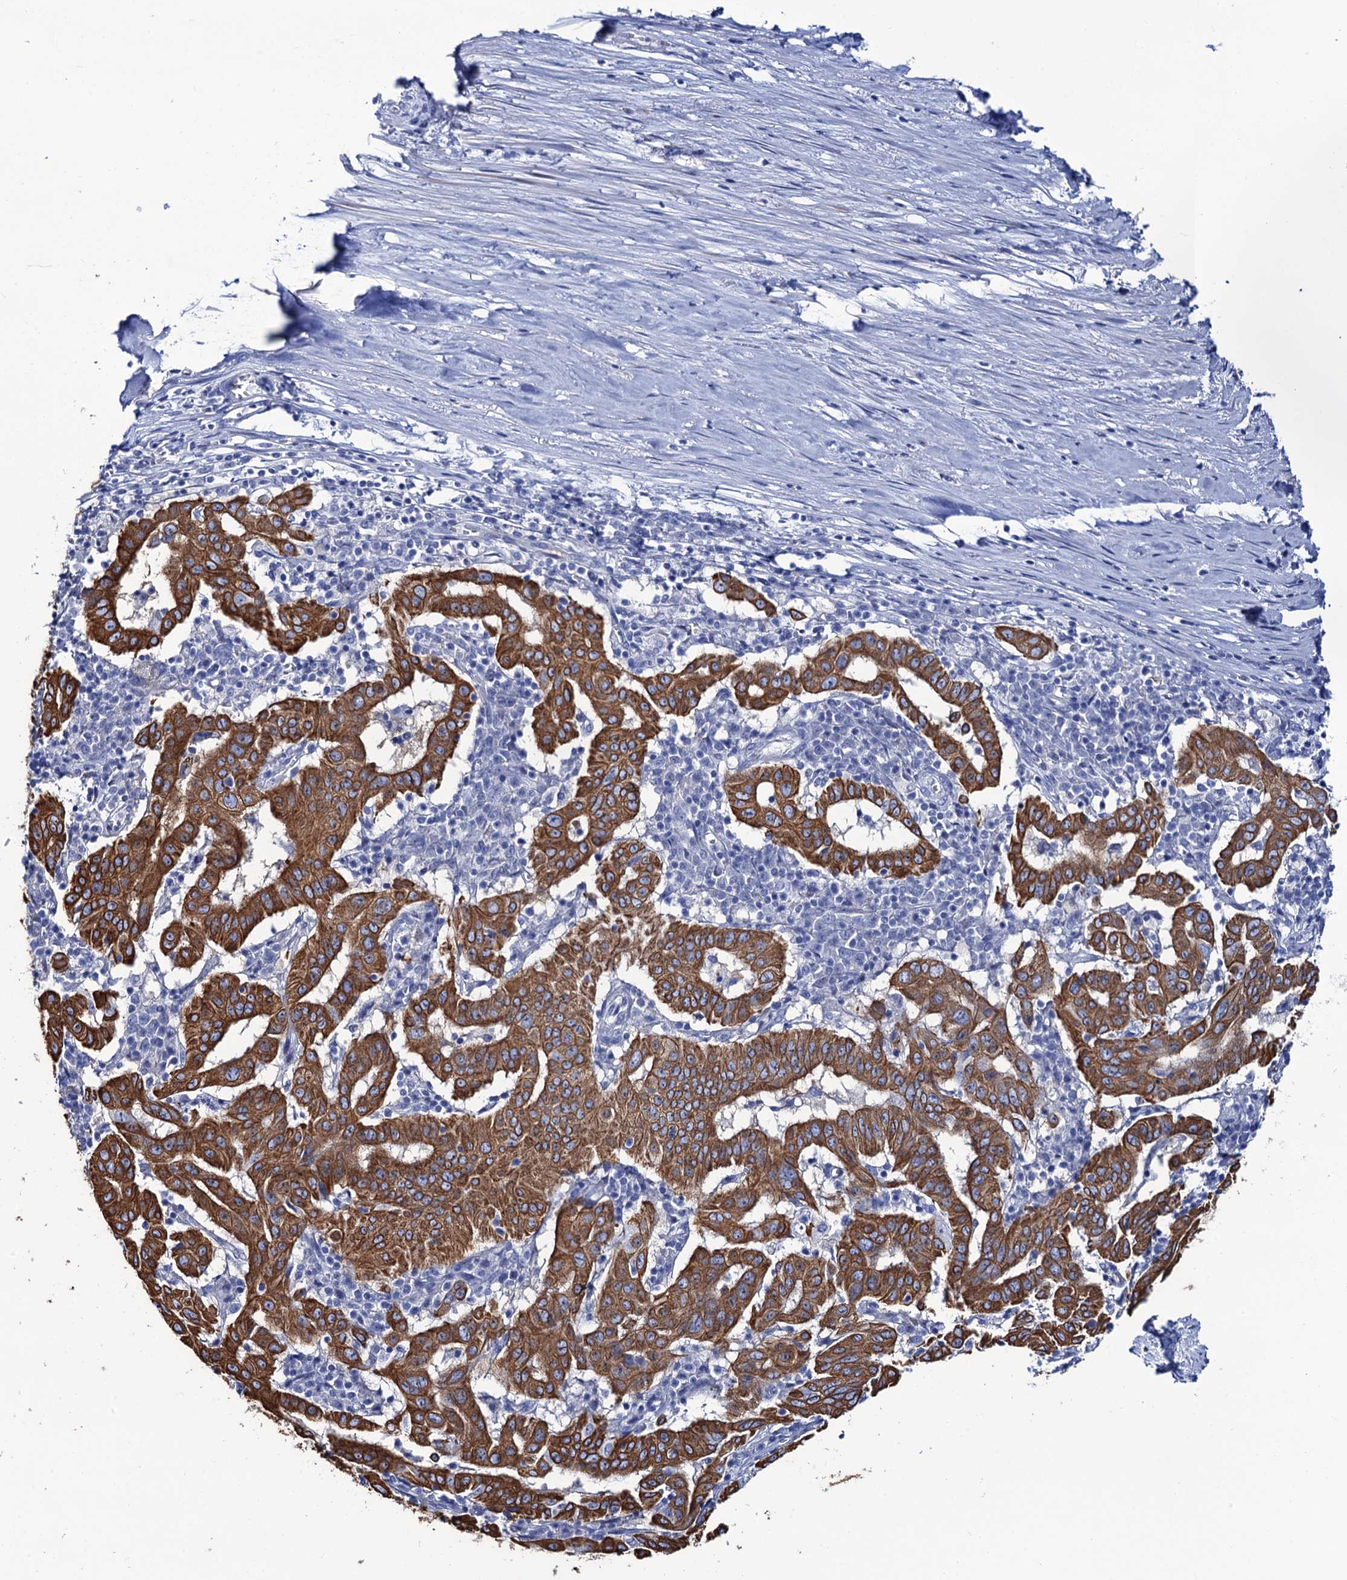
{"staining": {"intensity": "strong", "quantity": ">75%", "location": "cytoplasmic/membranous"}, "tissue": "pancreatic cancer", "cell_type": "Tumor cells", "image_type": "cancer", "snomed": [{"axis": "morphology", "description": "Adenocarcinoma, NOS"}, {"axis": "topography", "description": "Pancreas"}], "caption": "Human pancreatic adenocarcinoma stained with a brown dye reveals strong cytoplasmic/membranous positive positivity in approximately >75% of tumor cells.", "gene": "RAB3IP", "patient": {"sex": "male", "age": 63}}